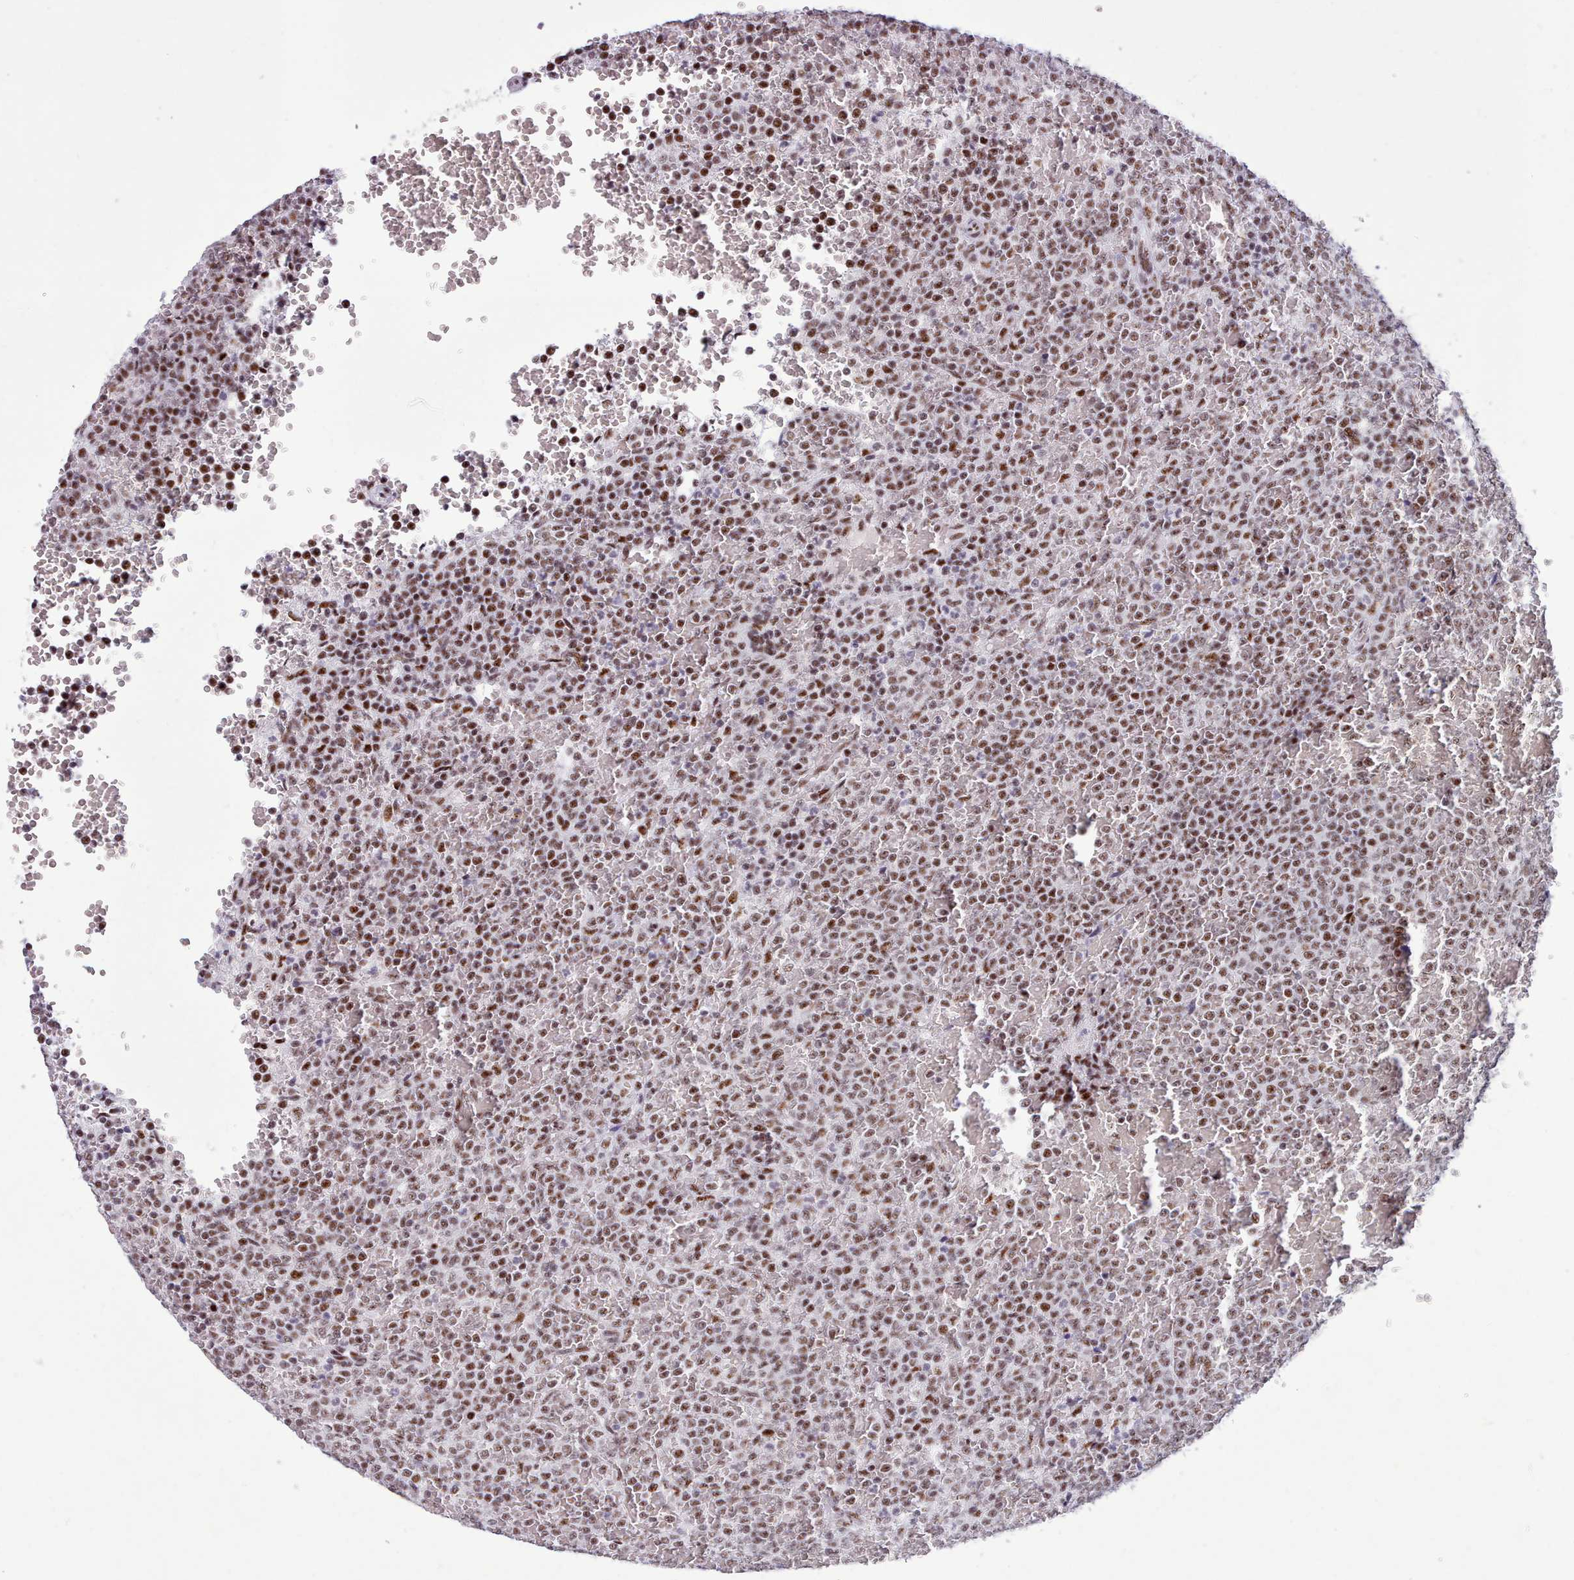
{"staining": {"intensity": "moderate", "quantity": ">75%", "location": "nuclear"}, "tissue": "lymphoma", "cell_type": "Tumor cells", "image_type": "cancer", "snomed": [{"axis": "morphology", "description": "Malignant lymphoma, non-Hodgkin's type, Low grade"}, {"axis": "topography", "description": "Spleen"}], "caption": "An IHC photomicrograph of neoplastic tissue is shown. Protein staining in brown labels moderate nuclear positivity in lymphoma within tumor cells.", "gene": "TMEM35B", "patient": {"sex": "male", "age": 60}}